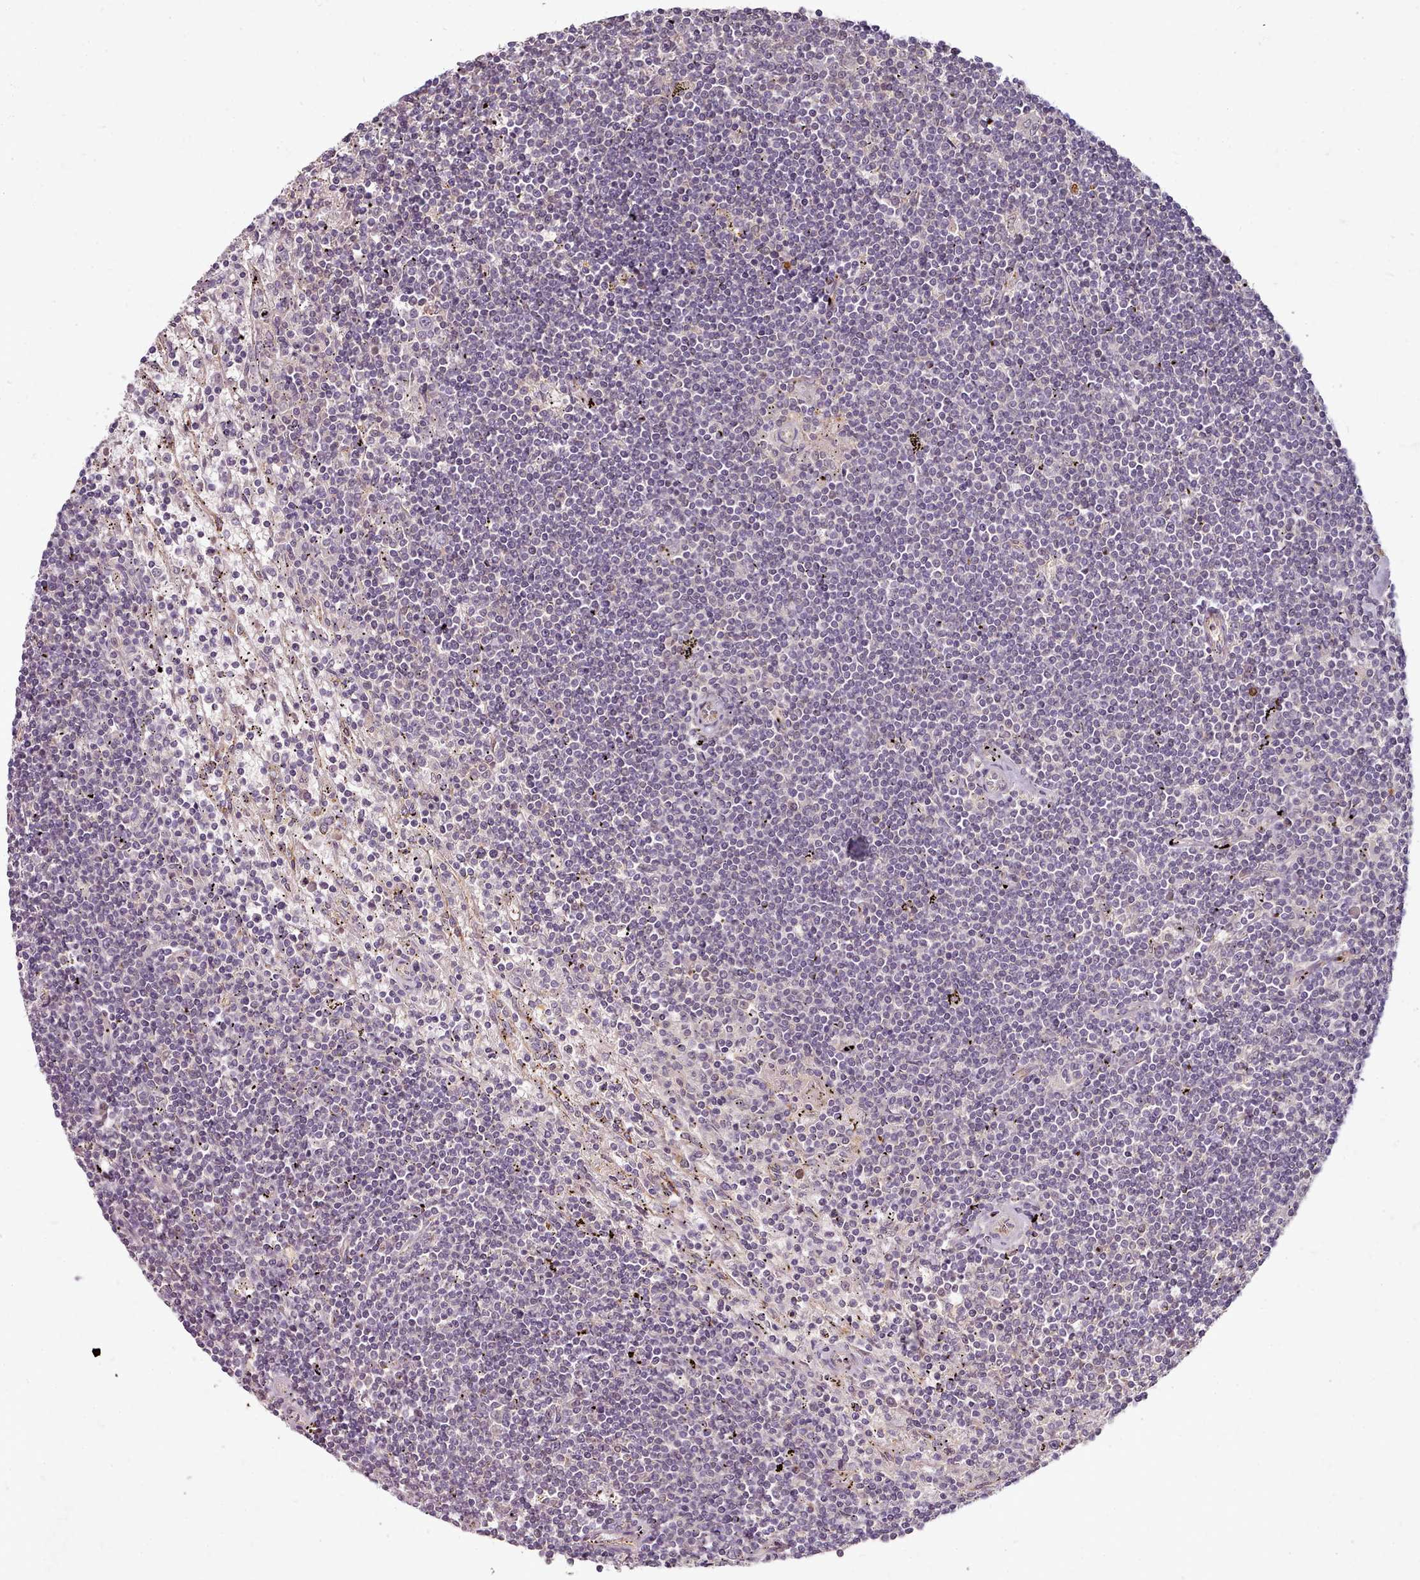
{"staining": {"intensity": "negative", "quantity": "none", "location": "none"}, "tissue": "lymphoma", "cell_type": "Tumor cells", "image_type": "cancer", "snomed": [{"axis": "morphology", "description": "Malignant lymphoma, non-Hodgkin's type, Low grade"}, {"axis": "topography", "description": "Spleen"}], "caption": "Tumor cells show no significant protein positivity in malignant lymphoma, non-Hodgkin's type (low-grade). (DAB (3,3'-diaminobenzidine) IHC with hematoxylin counter stain).", "gene": "C1QTNF5", "patient": {"sex": "male", "age": 76}}